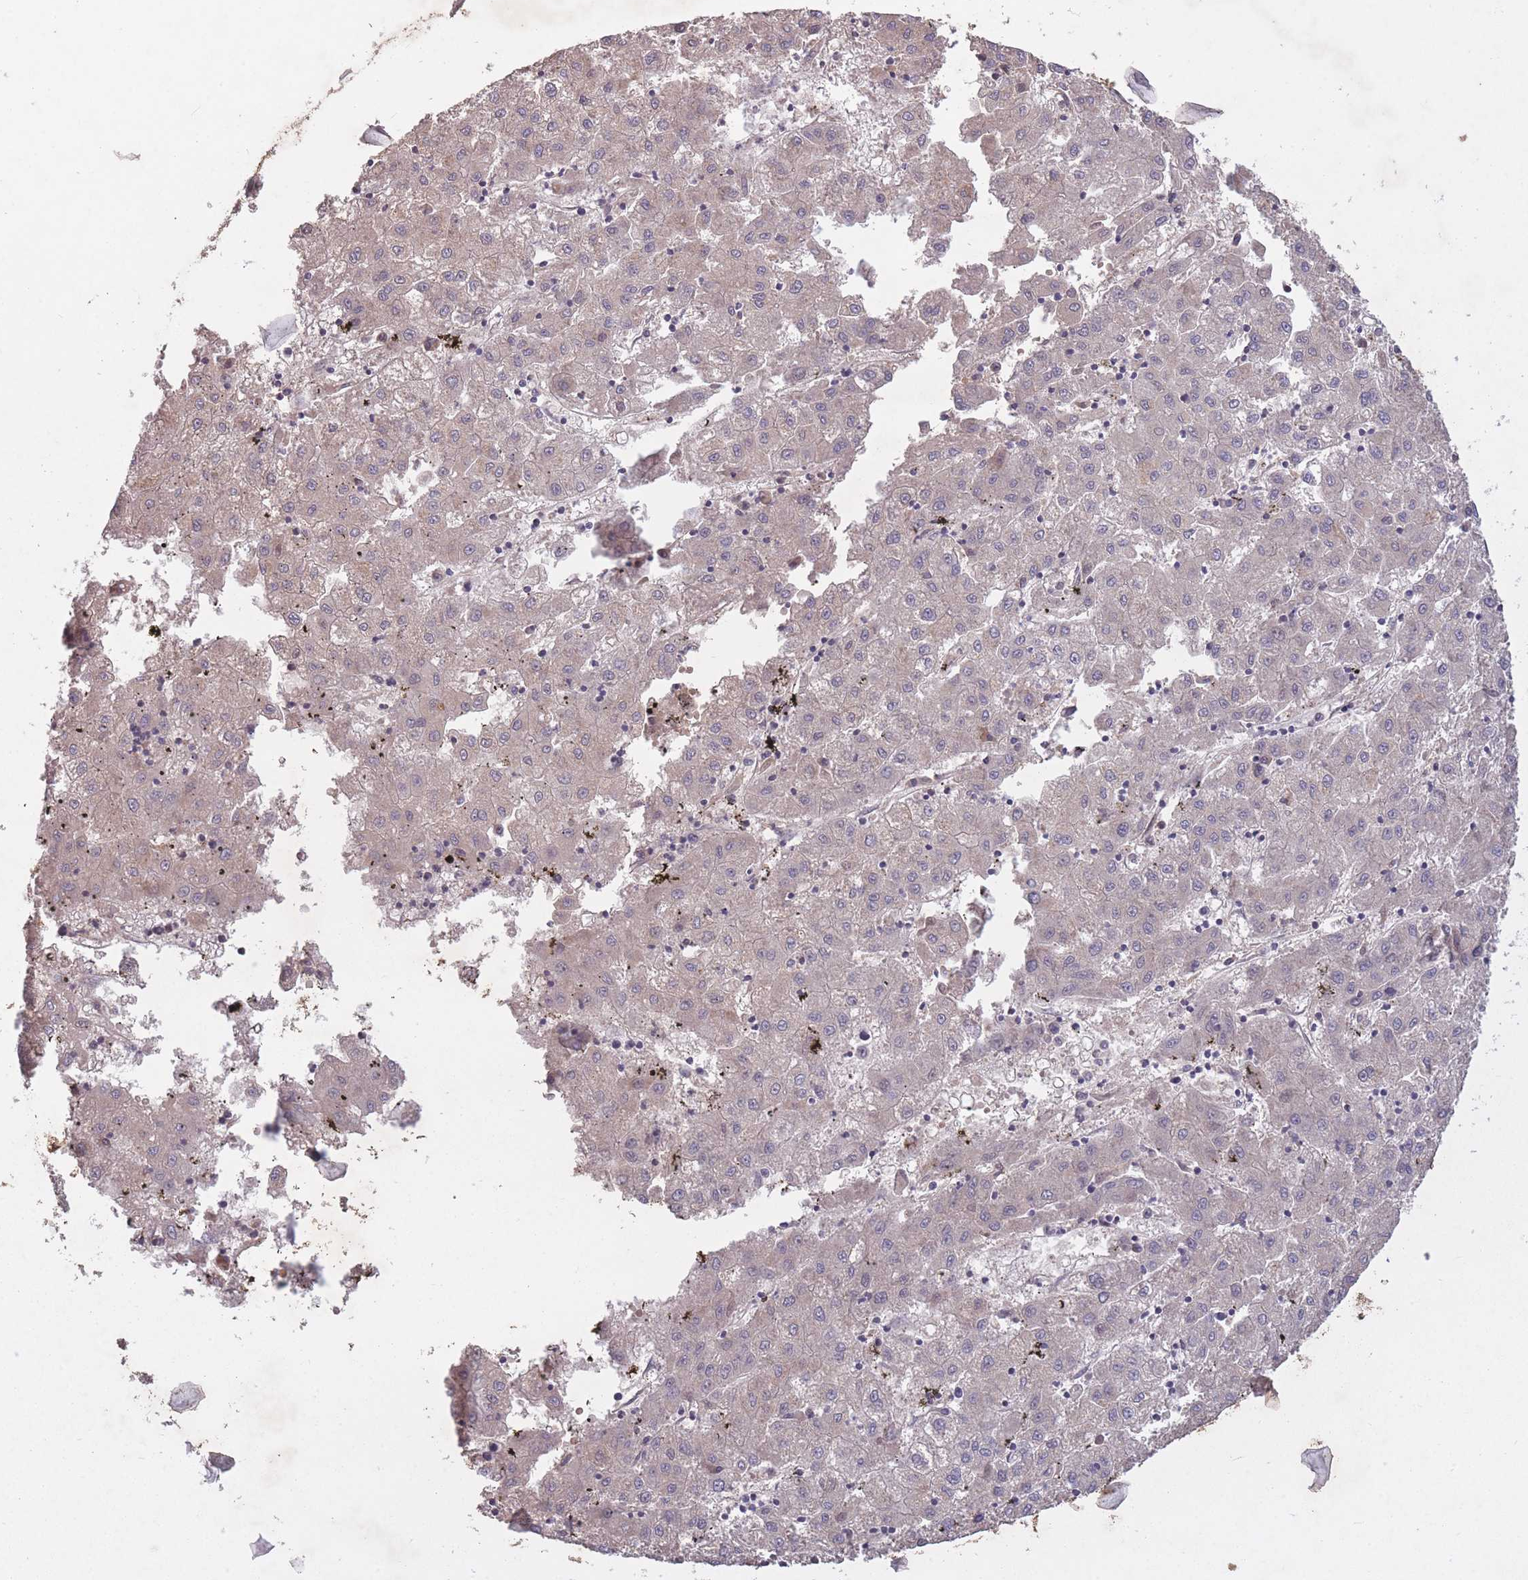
{"staining": {"intensity": "negative", "quantity": "none", "location": "none"}, "tissue": "liver cancer", "cell_type": "Tumor cells", "image_type": "cancer", "snomed": [{"axis": "morphology", "description": "Carcinoma, Hepatocellular, NOS"}, {"axis": "topography", "description": "Liver"}], "caption": "Protein analysis of liver cancer exhibits no significant expression in tumor cells. (DAB immunohistochemistry visualized using brightfield microscopy, high magnification).", "gene": "OR2V2", "patient": {"sex": "male", "age": 72}}